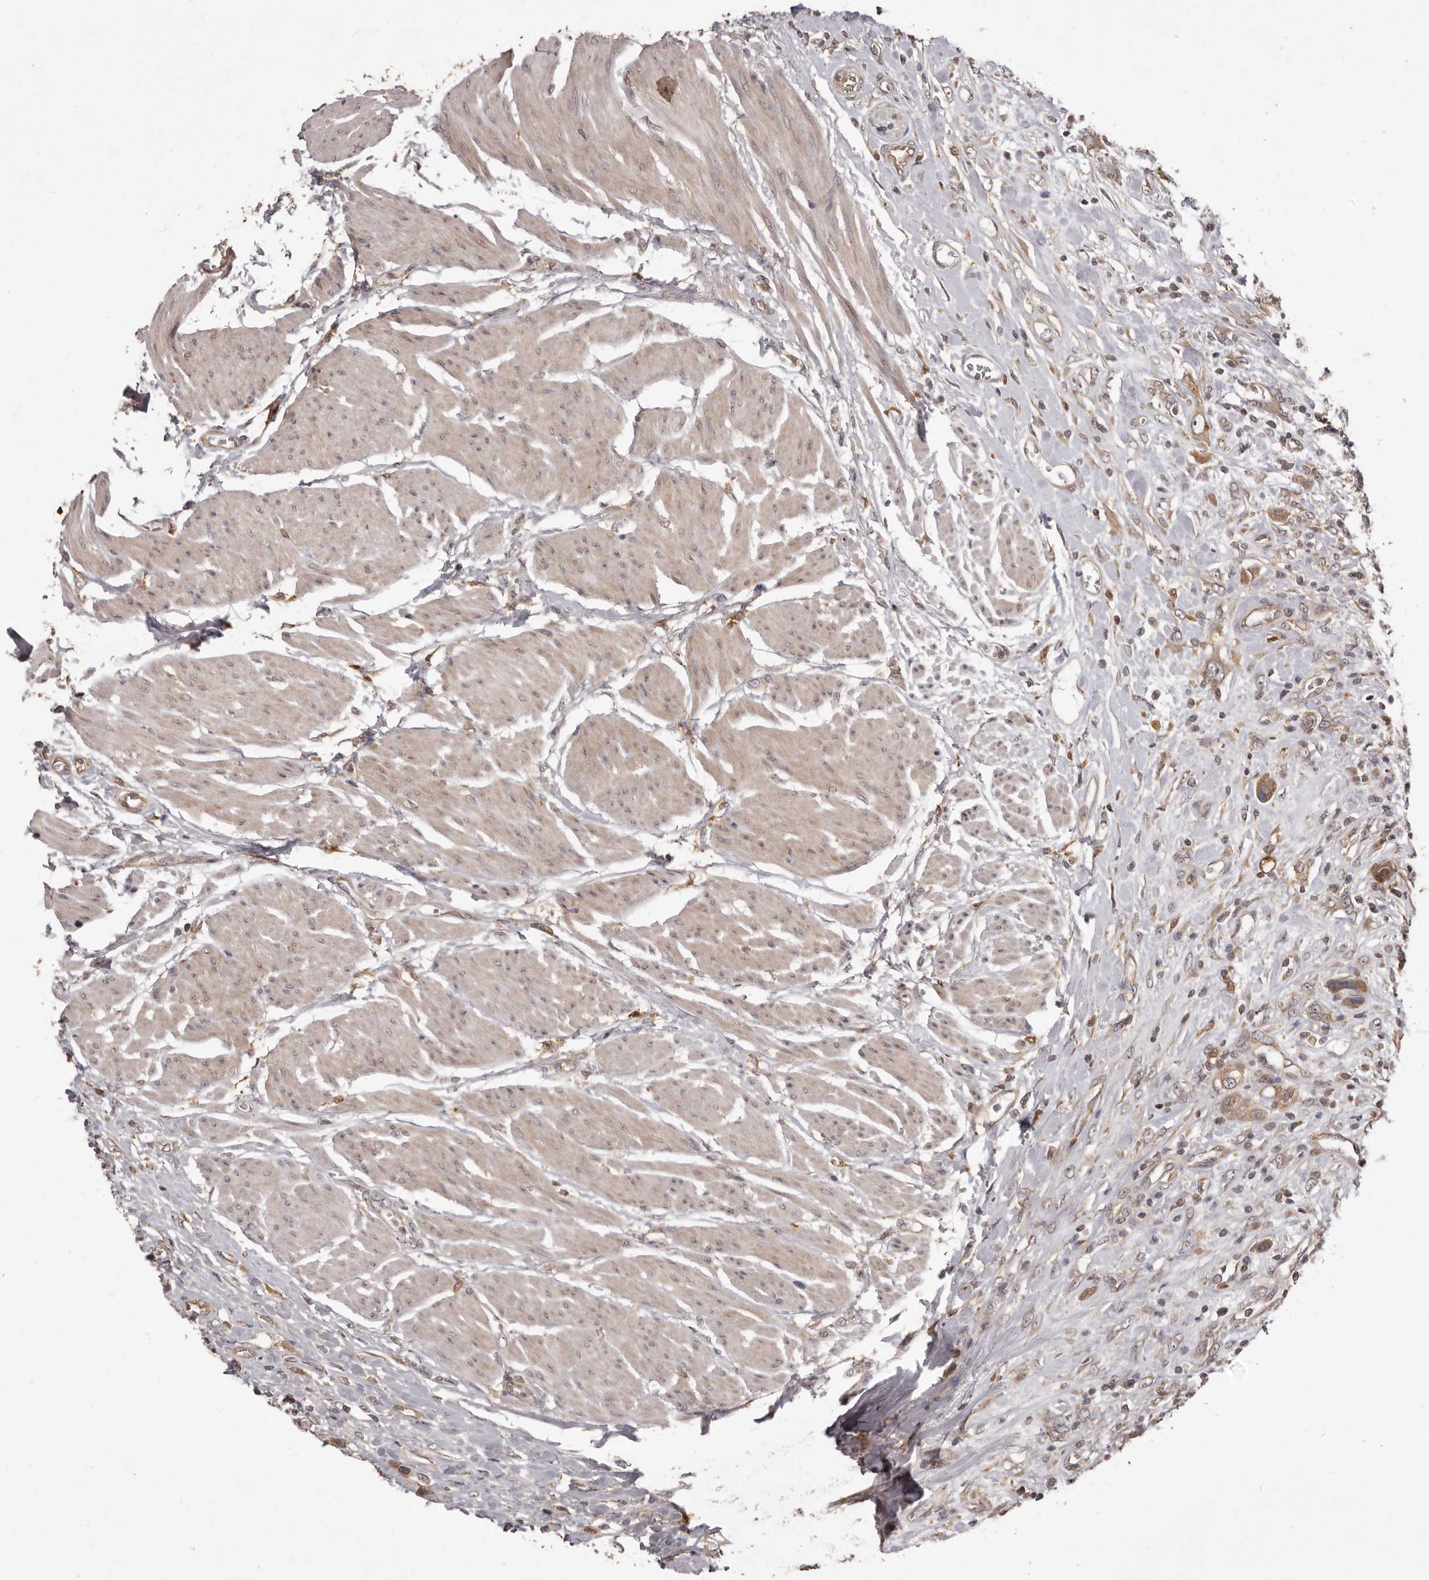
{"staining": {"intensity": "moderate", "quantity": ">75%", "location": "cytoplasmic/membranous"}, "tissue": "urothelial cancer", "cell_type": "Tumor cells", "image_type": "cancer", "snomed": [{"axis": "morphology", "description": "Urothelial carcinoma, High grade"}, {"axis": "topography", "description": "Urinary bladder"}], "caption": "Immunohistochemical staining of urothelial cancer reveals medium levels of moderate cytoplasmic/membranous positivity in approximately >75% of tumor cells.", "gene": "MTO1", "patient": {"sex": "male", "age": 50}}